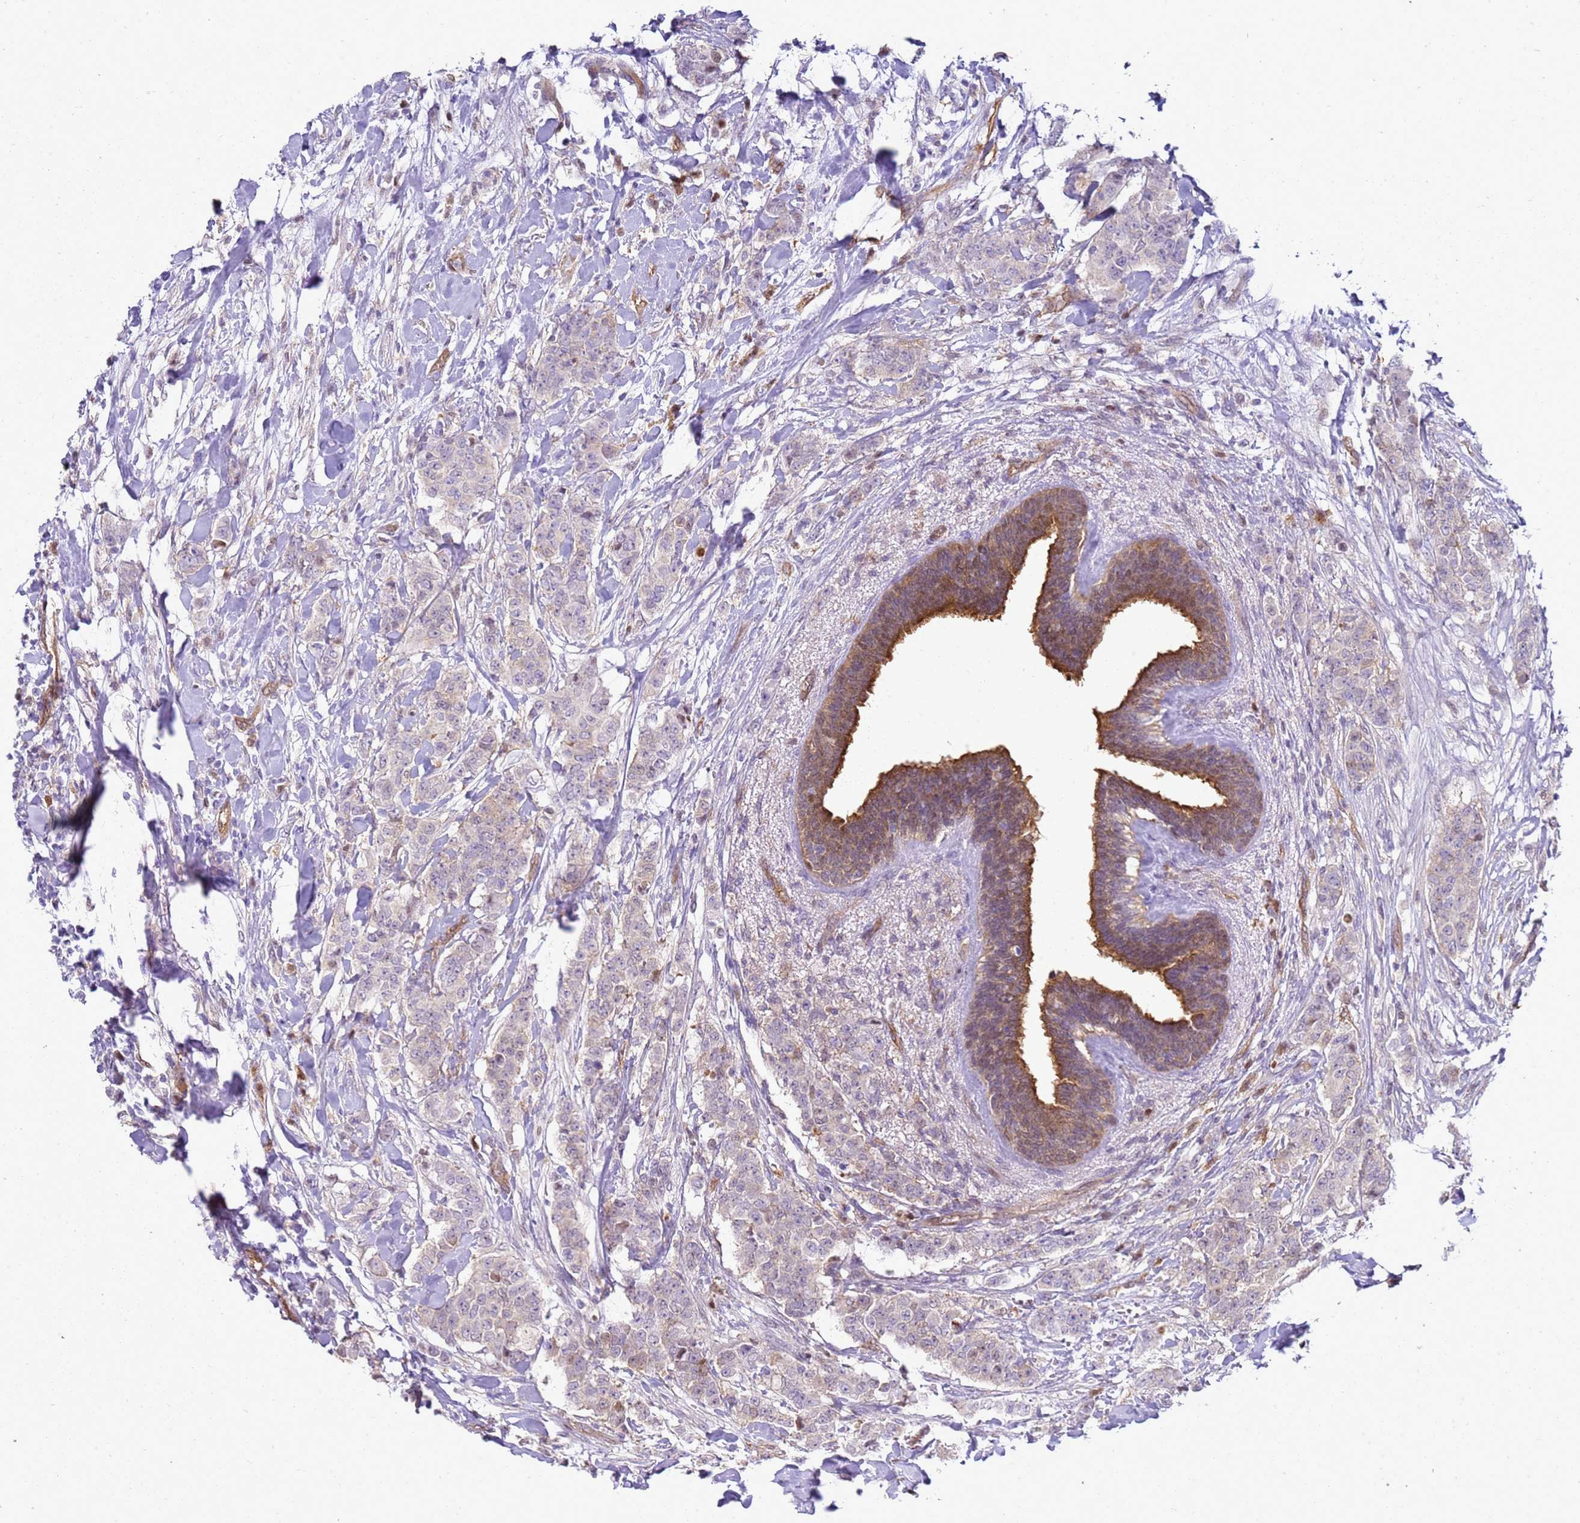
{"staining": {"intensity": "weak", "quantity": "<25%", "location": "cytoplasmic/membranous"}, "tissue": "breast cancer", "cell_type": "Tumor cells", "image_type": "cancer", "snomed": [{"axis": "morphology", "description": "Duct carcinoma"}, {"axis": "topography", "description": "Breast"}], "caption": "Tumor cells show no significant staining in breast cancer (infiltrating ductal carcinoma). The staining was performed using DAB to visualize the protein expression in brown, while the nuclei were stained in blue with hematoxylin (Magnification: 20x).", "gene": "YWHAE", "patient": {"sex": "female", "age": 40}}